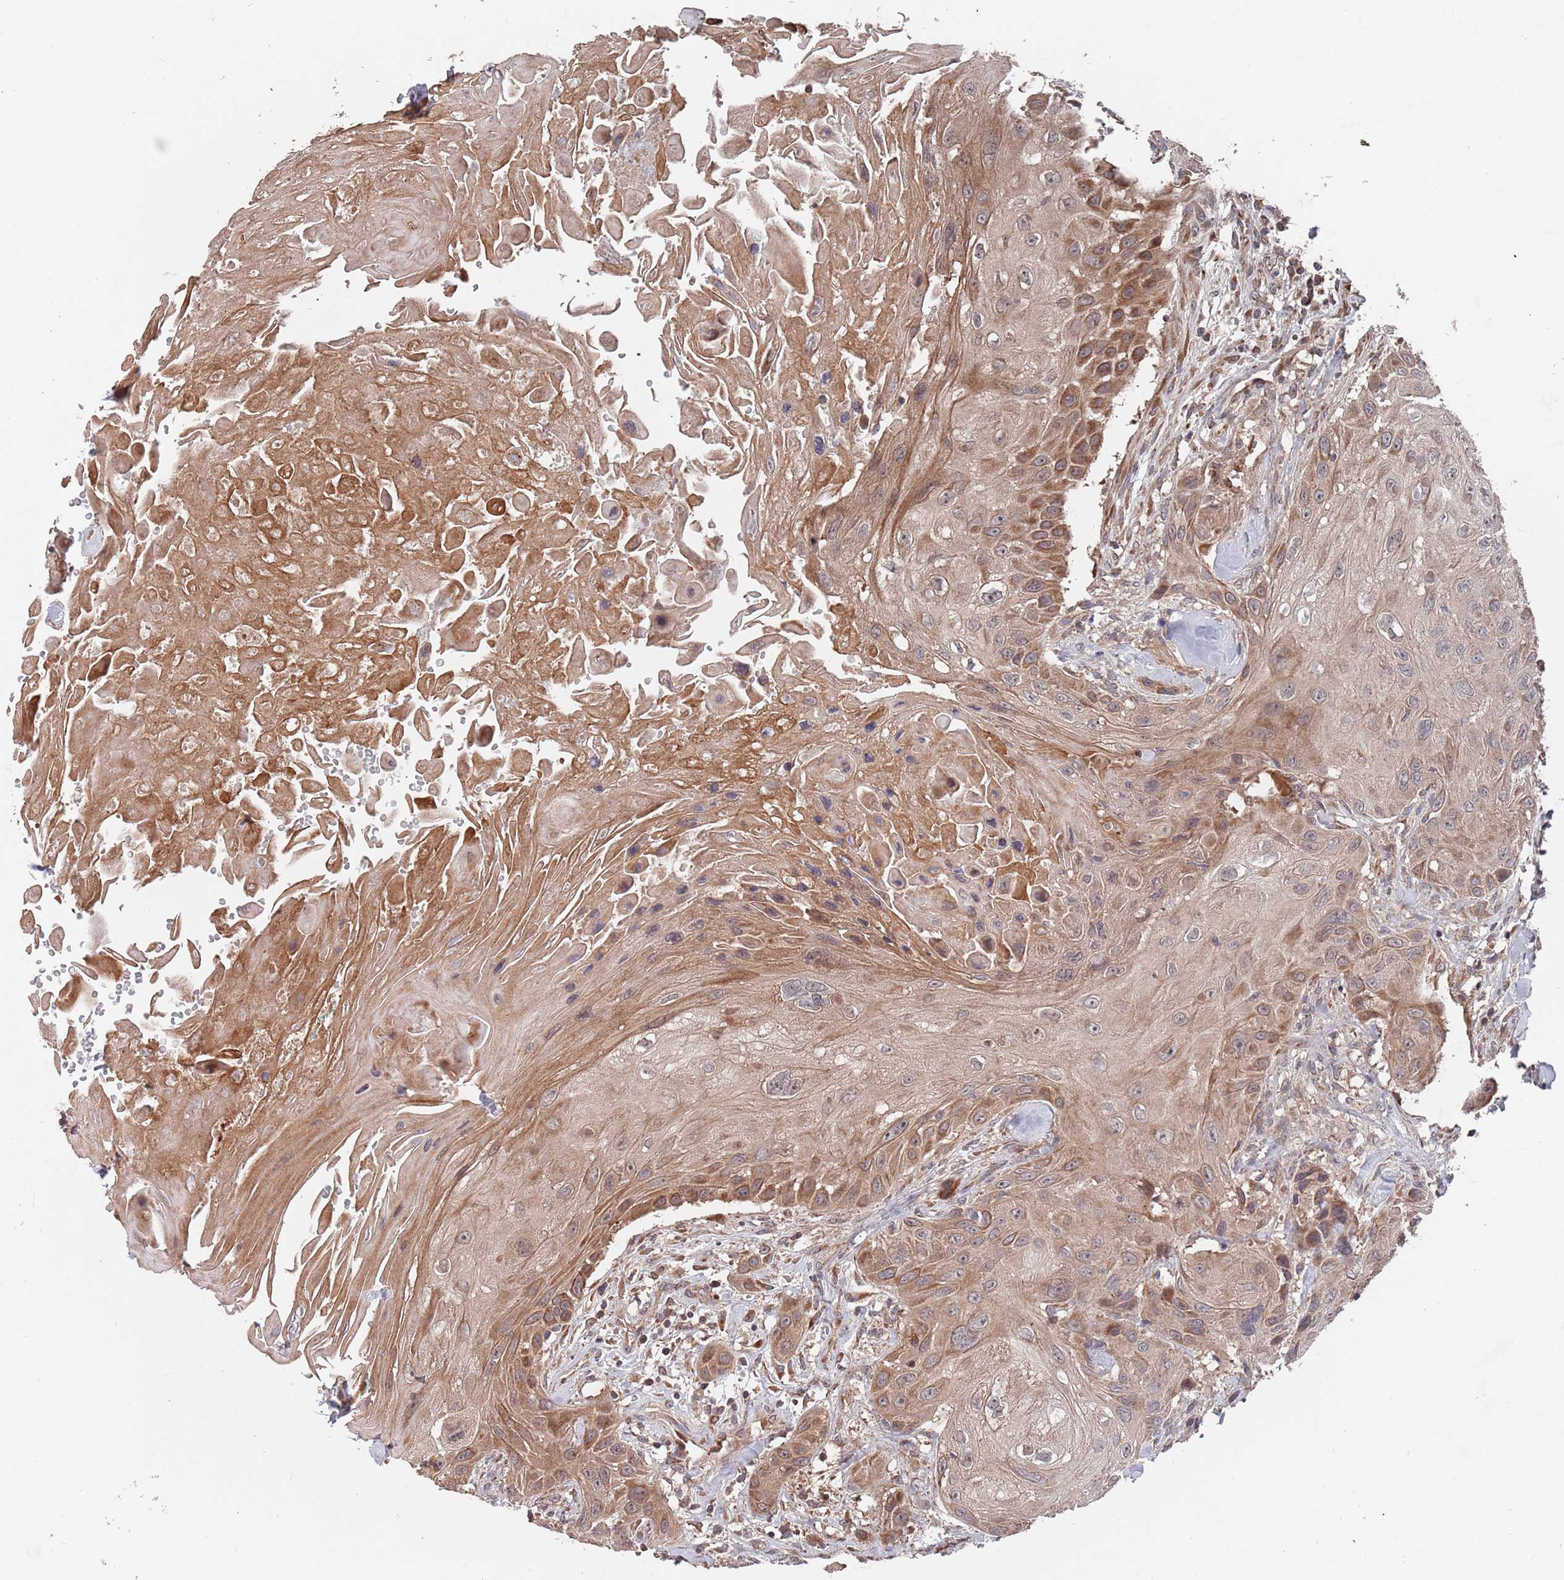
{"staining": {"intensity": "moderate", "quantity": ">75%", "location": "cytoplasmic/membranous"}, "tissue": "head and neck cancer", "cell_type": "Tumor cells", "image_type": "cancer", "snomed": [{"axis": "morphology", "description": "Squamous cell carcinoma, NOS"}, {"axis": "topography", "description": "Head-Neck"}], "caption": "Immunohistochemistry (IHC) image of head and neck cancer stained for a protein (brown), which displays medium levels of moderate cytoplasmic/membranous expression in about >75% of tumor cells.", "gene": "UNC45A", "patient": {"sex": "male", "age": 81}}